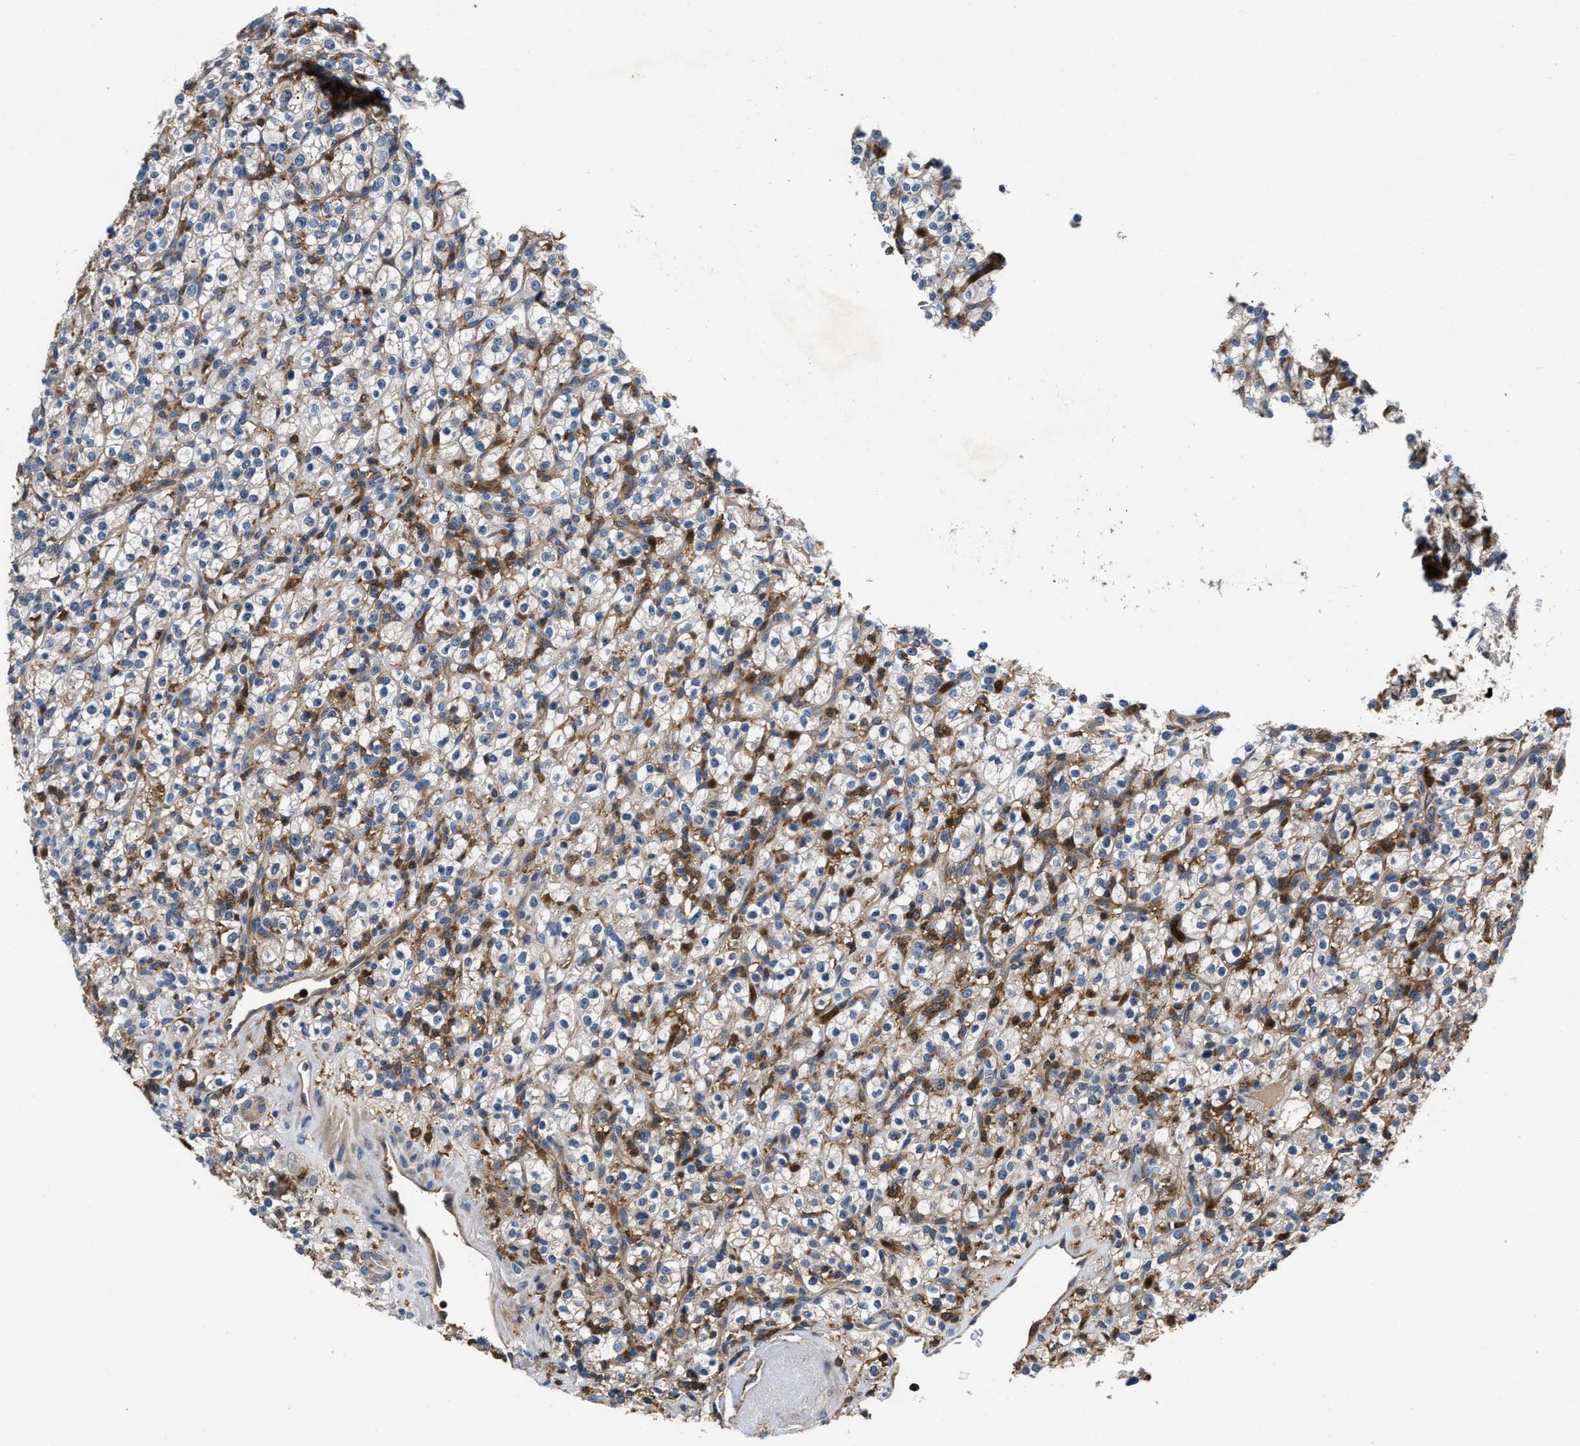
{"staining": {"intensity": "negative", "quantity": "none", "location": "none"}, "tissue": "renal cancer", "cell_type": "Tumor cells", "image_type": "cancer", "snomed": [{"axis": "morphology", "description": "Normal tissue, NOS"}, {"axis": "morphology", "description": "Adenocarcinoma, NOS"}, {"axis": "topography", "description": "Kidney"}], "caption": "Tumor cells show no significant expression in renal adenocarcinoma.", "gene": "OSTF1", "patient": {"sex": "female", "age": 72}}